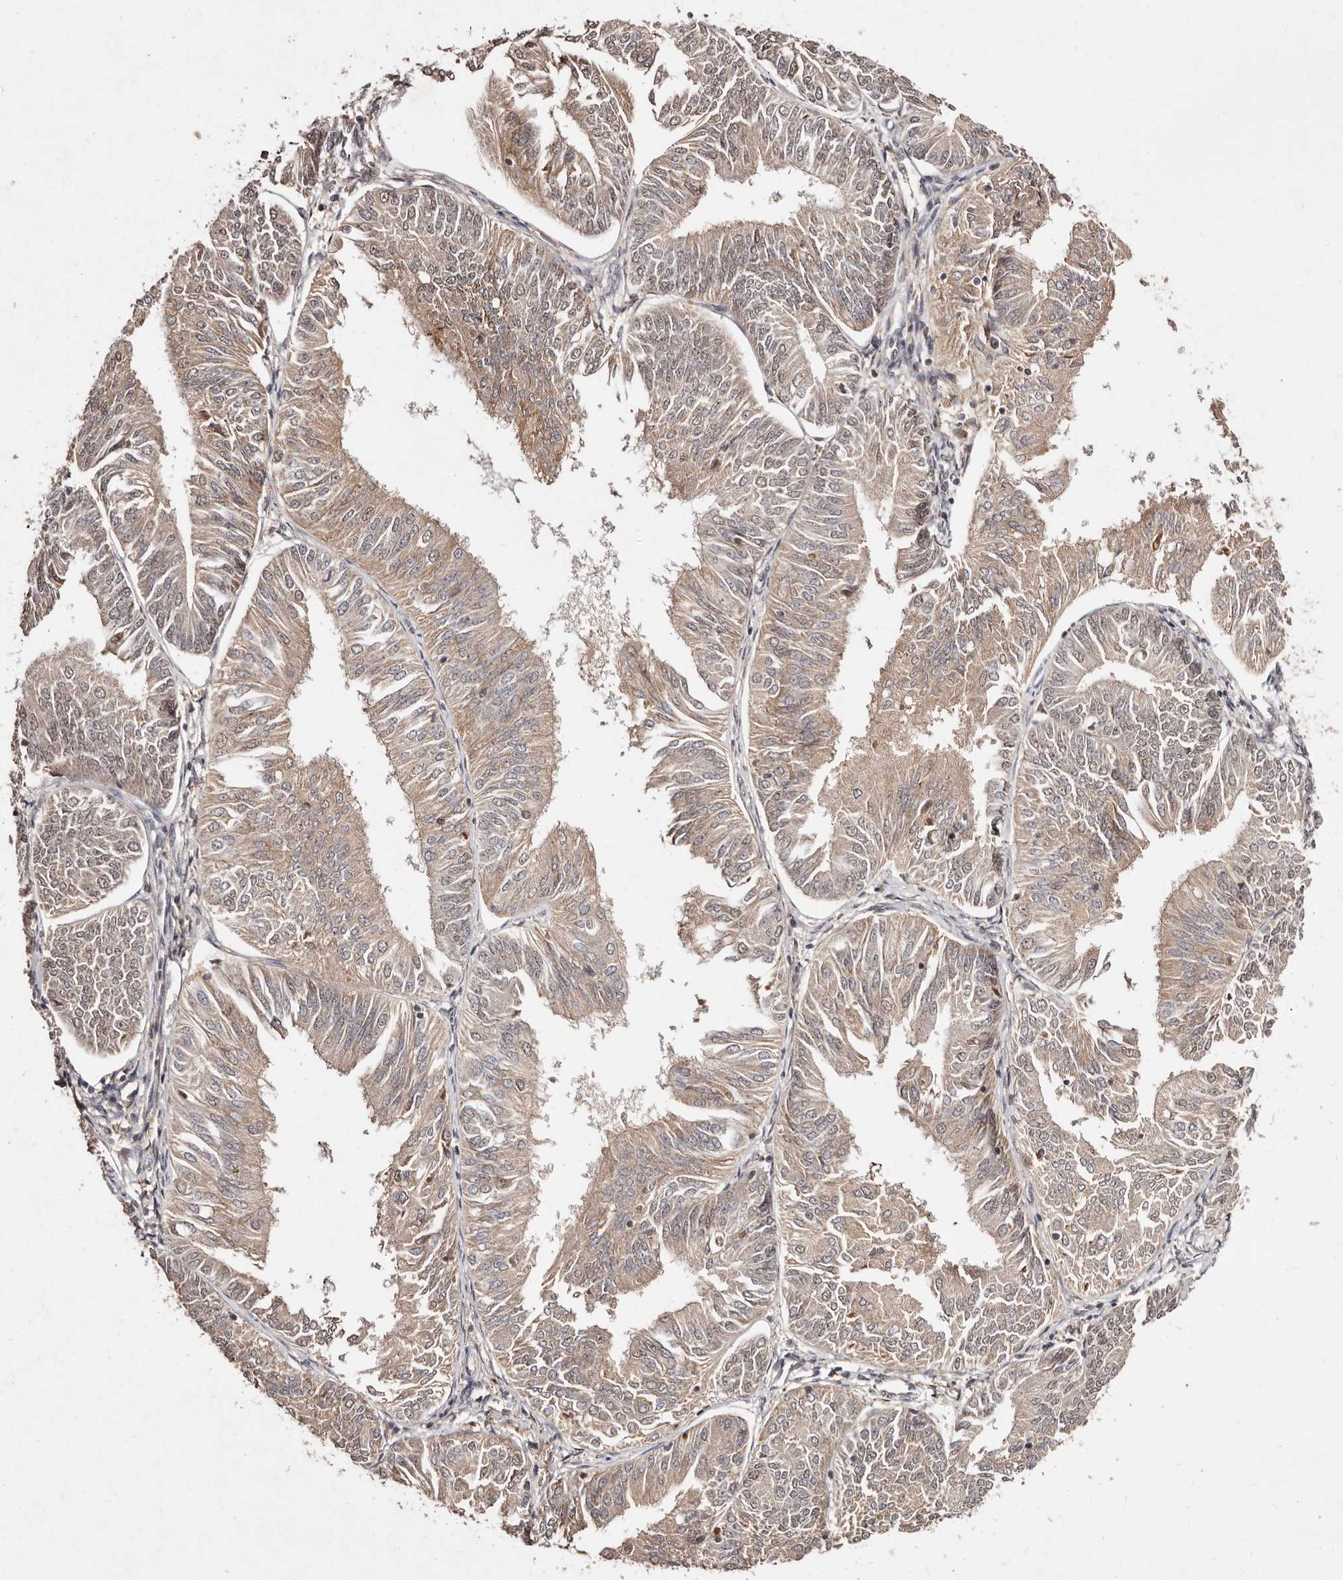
{"staining": {"intensity": "moderate", "quantity": "25%-75%", "location": "cytoplasmic/membranous"}, "tissue": "endometrial cancer", "cell_type": "Tumor cells", "image_type": "cancer", "snomed": [{"axis": "morphology", "description": "Adenocarcinoma, NOS"}, {"axis": "topography", "description": "Endometrium"}], "caption": "Immunohistochemistry (IHC) micrograph of human endometrial cancer (adenocarcinoma) stained for a protein (brown), which shows medium levels of moderate cytoplasmic/membranous expression in about 25%-75% of tumor cells.", "gene": "BICRAL", "patient": {"sex": "female", "age": 58}}